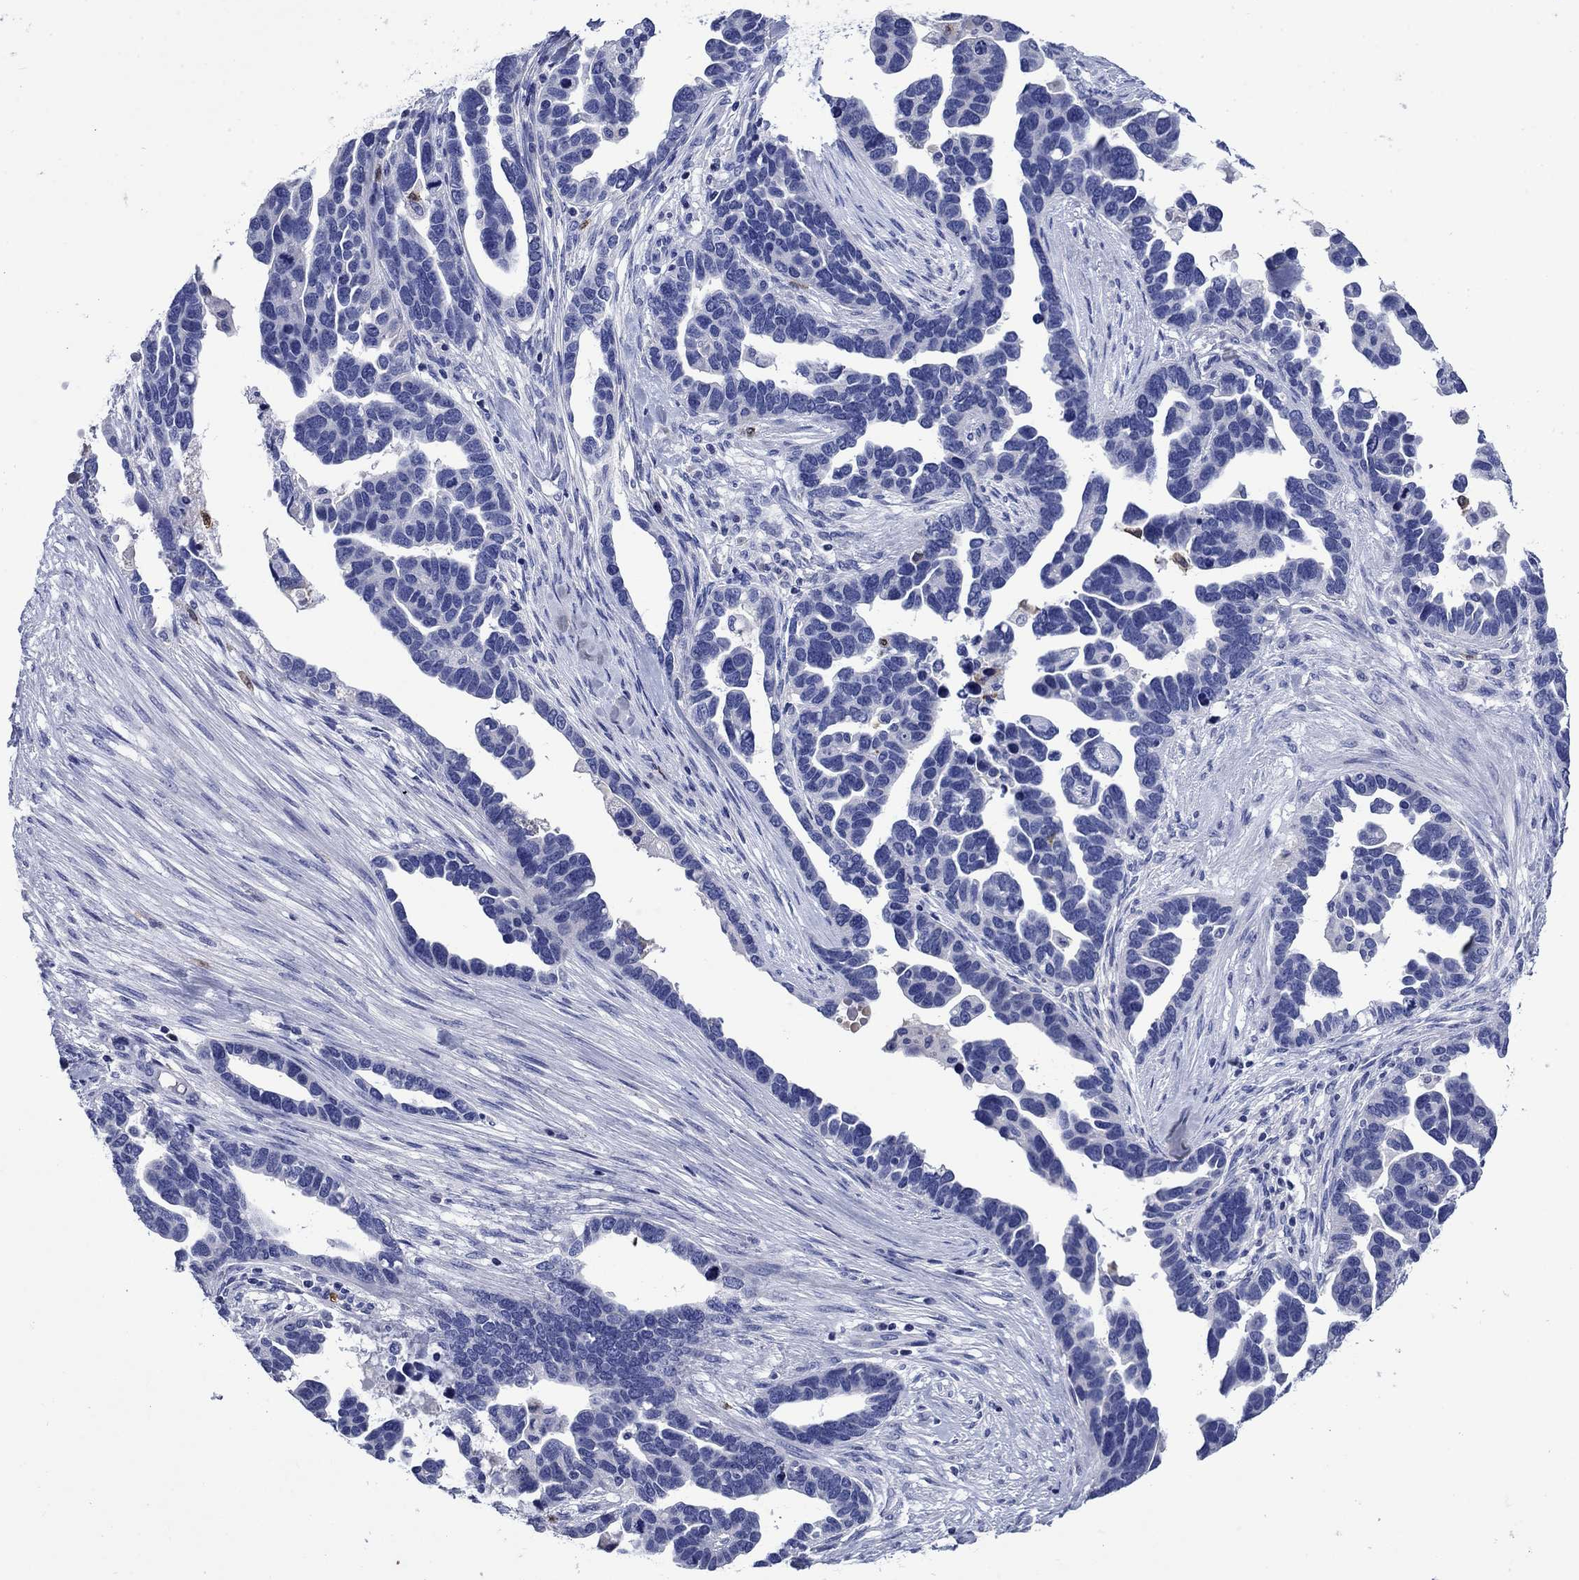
{"staining": {"intensity": "negative", "quantity": "none", "location": "none"}, "tissue": "ovarian cancer", "cell_type": "Tumor cells", "image_type": "cancer", "snomed": [{"axis": "morphology", "description": "Cystadenocarcinoma, serous, NOS"}, {"axis": "topography", "description": "Ovary"}], "caption": "Serous cystadenocarcinoma (ovarian) was stained to show a protein in brown. There is no significant staining in tumor cells.", "gene": "TFR2", "patient": {"sex": "female", "age": 54}}